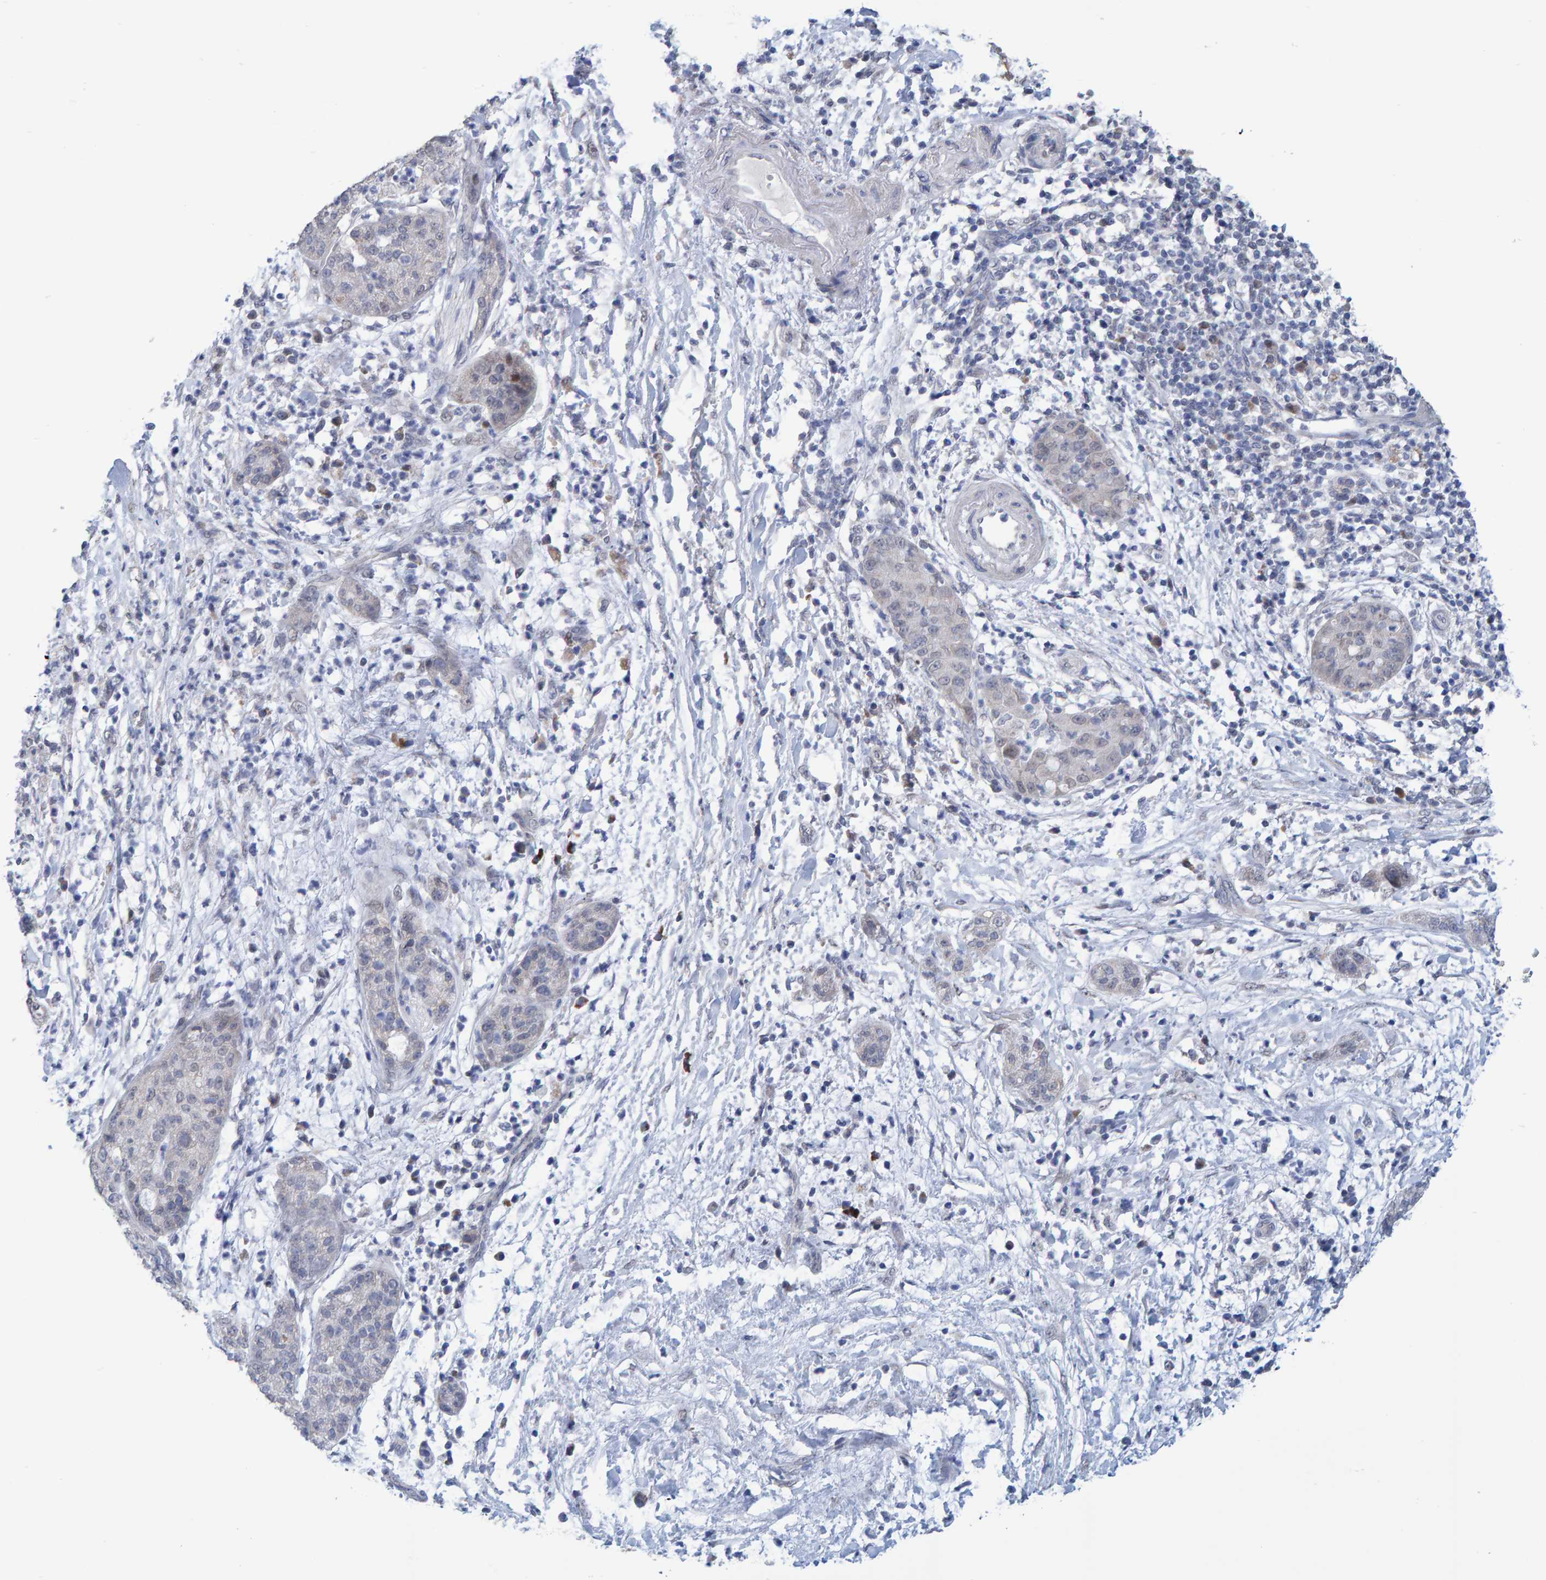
{"staining": {"intensity": "weak", "quantity": "<25%", "location": "nuclear"}, "tissue": "pancreatic cancer", "cell_type": "Tumor cells", "image_type": "cancer", "snomed": [{"axis": "morphology", "description": "Adenocarcinoma, NOS"}, {"axis": "topography", "description": "Pancreas"}], "caption": "Immunohistochemistry (IHC) of human pancreatic cancer (adenocarcinoma) shows no positivity in tumor cells. (Stains: DAB immunohistochemistry with hematoxylin counter stain, Microscopy: brightfield microscopy at high magnification).", "gene": "USP43", "patient": {"sex": "female", "age": 78}}